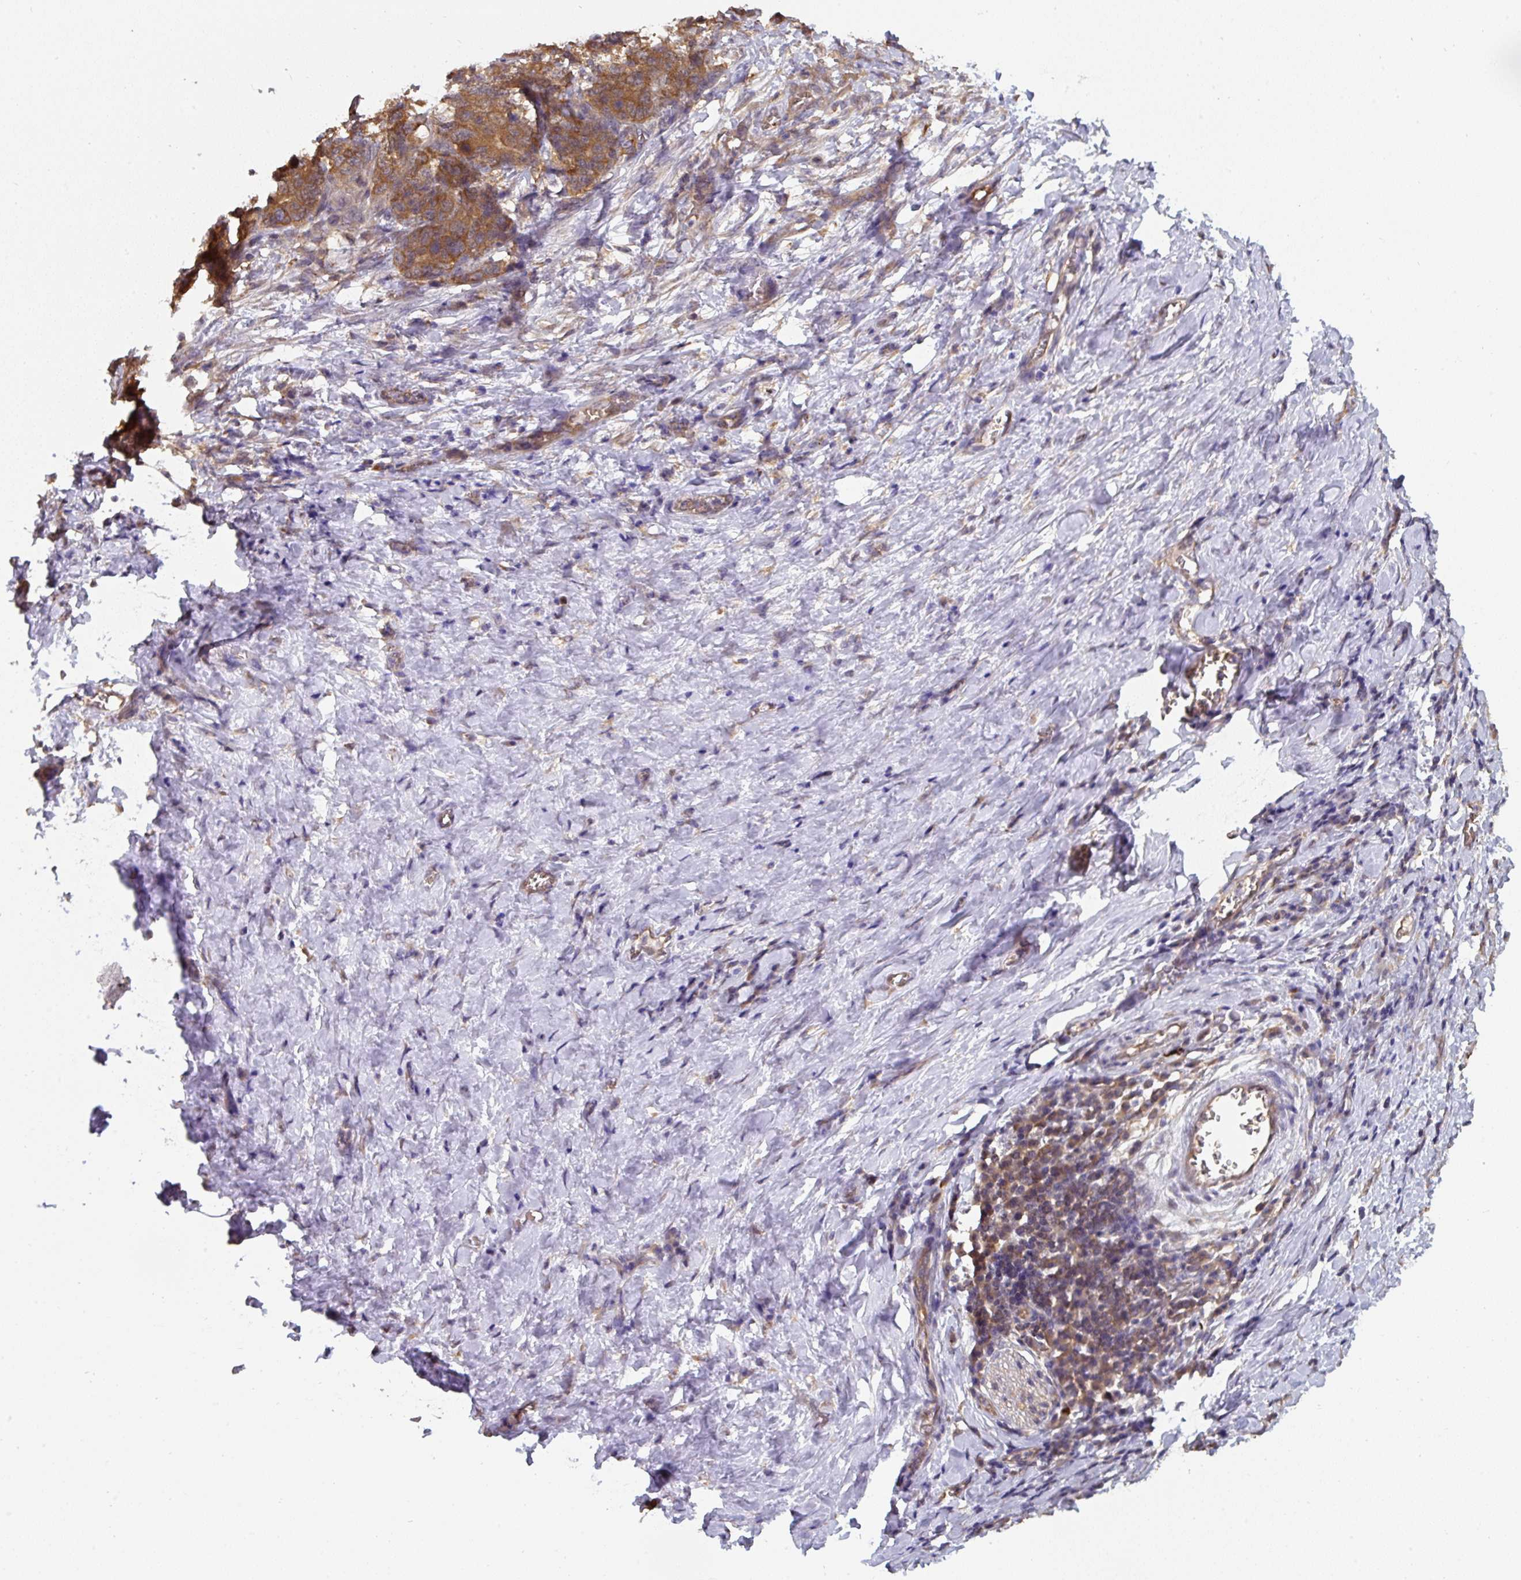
{"staining": {"intensity": "moderate", "quantity": ">75%", "location": "cytoplasmic/membranous"}, "tissue": "stomach cancer", "cell_type": "Tumor cells", "image_type": "cancer", "snomed": [{"axis": "morphology", "description": "Normal tissue, NOS"}, {"axis": "morphology", "description": "Adenocarcinoma, NOS"}, {"axis": "topography", "description": "Stomach"}], "caption": "Moderate cytoplasmic/membranous expression for a protein is appreciated in about >75% of tumor cells of stomach adenocarcinoma using IHC.", "gene": "ST13", "patient": {"sex": "female", "age": 64}}